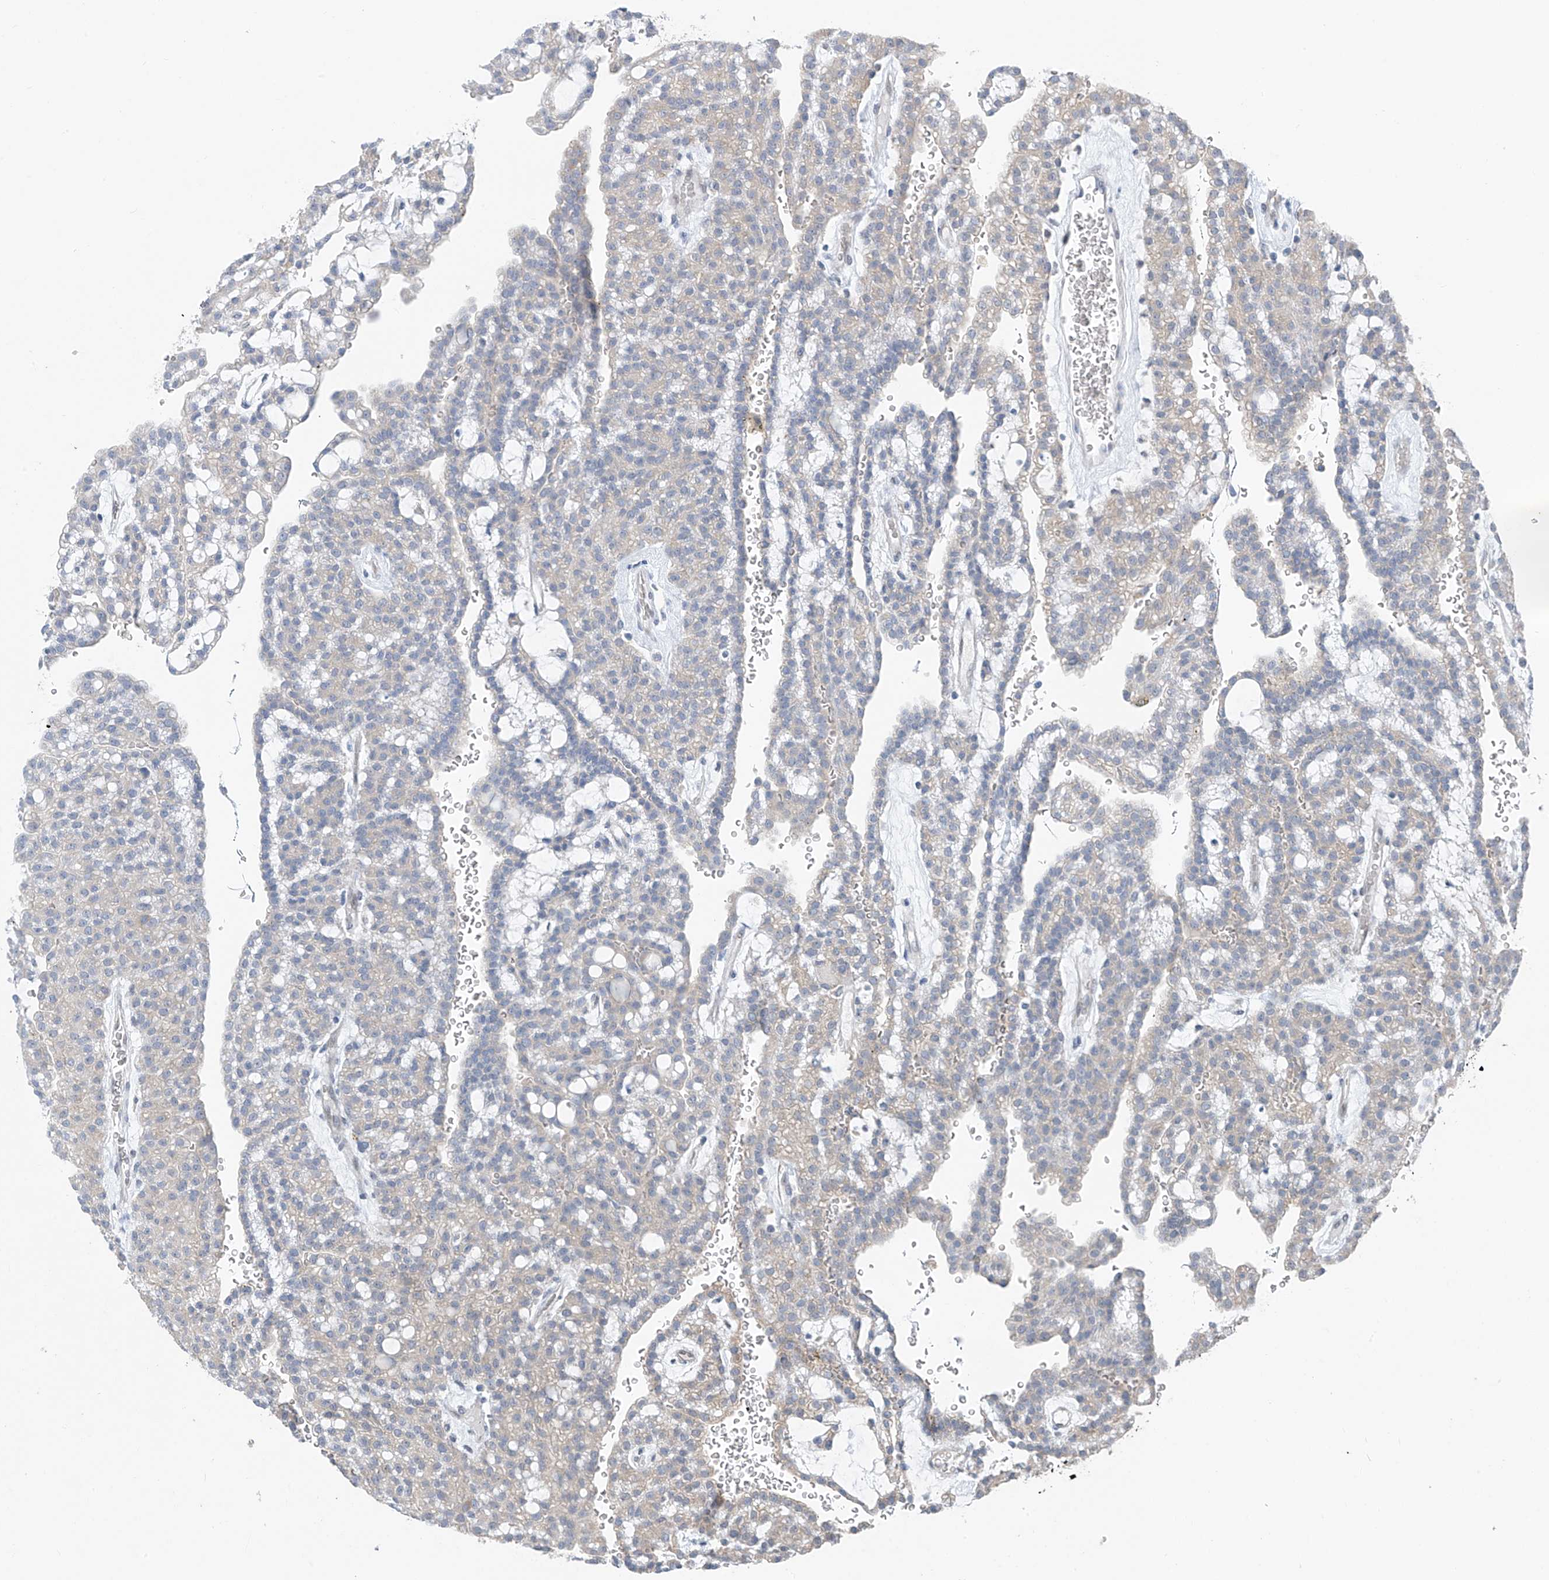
{"staining": {"intensity": "negative", "quantity": "none", "location": "none"}, "tissue": "renal cancer", "cell_type": "Tumor cells", "image_type": "cancer", "snomed": [{"axis": "morphology", "description": "Adenocarcinoma, NOS"}, {"axis": "topography", "description": "Kidney"}], "caption": "Tumor cells are negative for protein expression in human renal cancer (adenocarcinoma). (DAB (3,3'-diaminobenzidine) immunohistochemistry with hematoxylin counter stain).", "gene": "RPL4", "patient": {"sex": "male", "age": 63}}